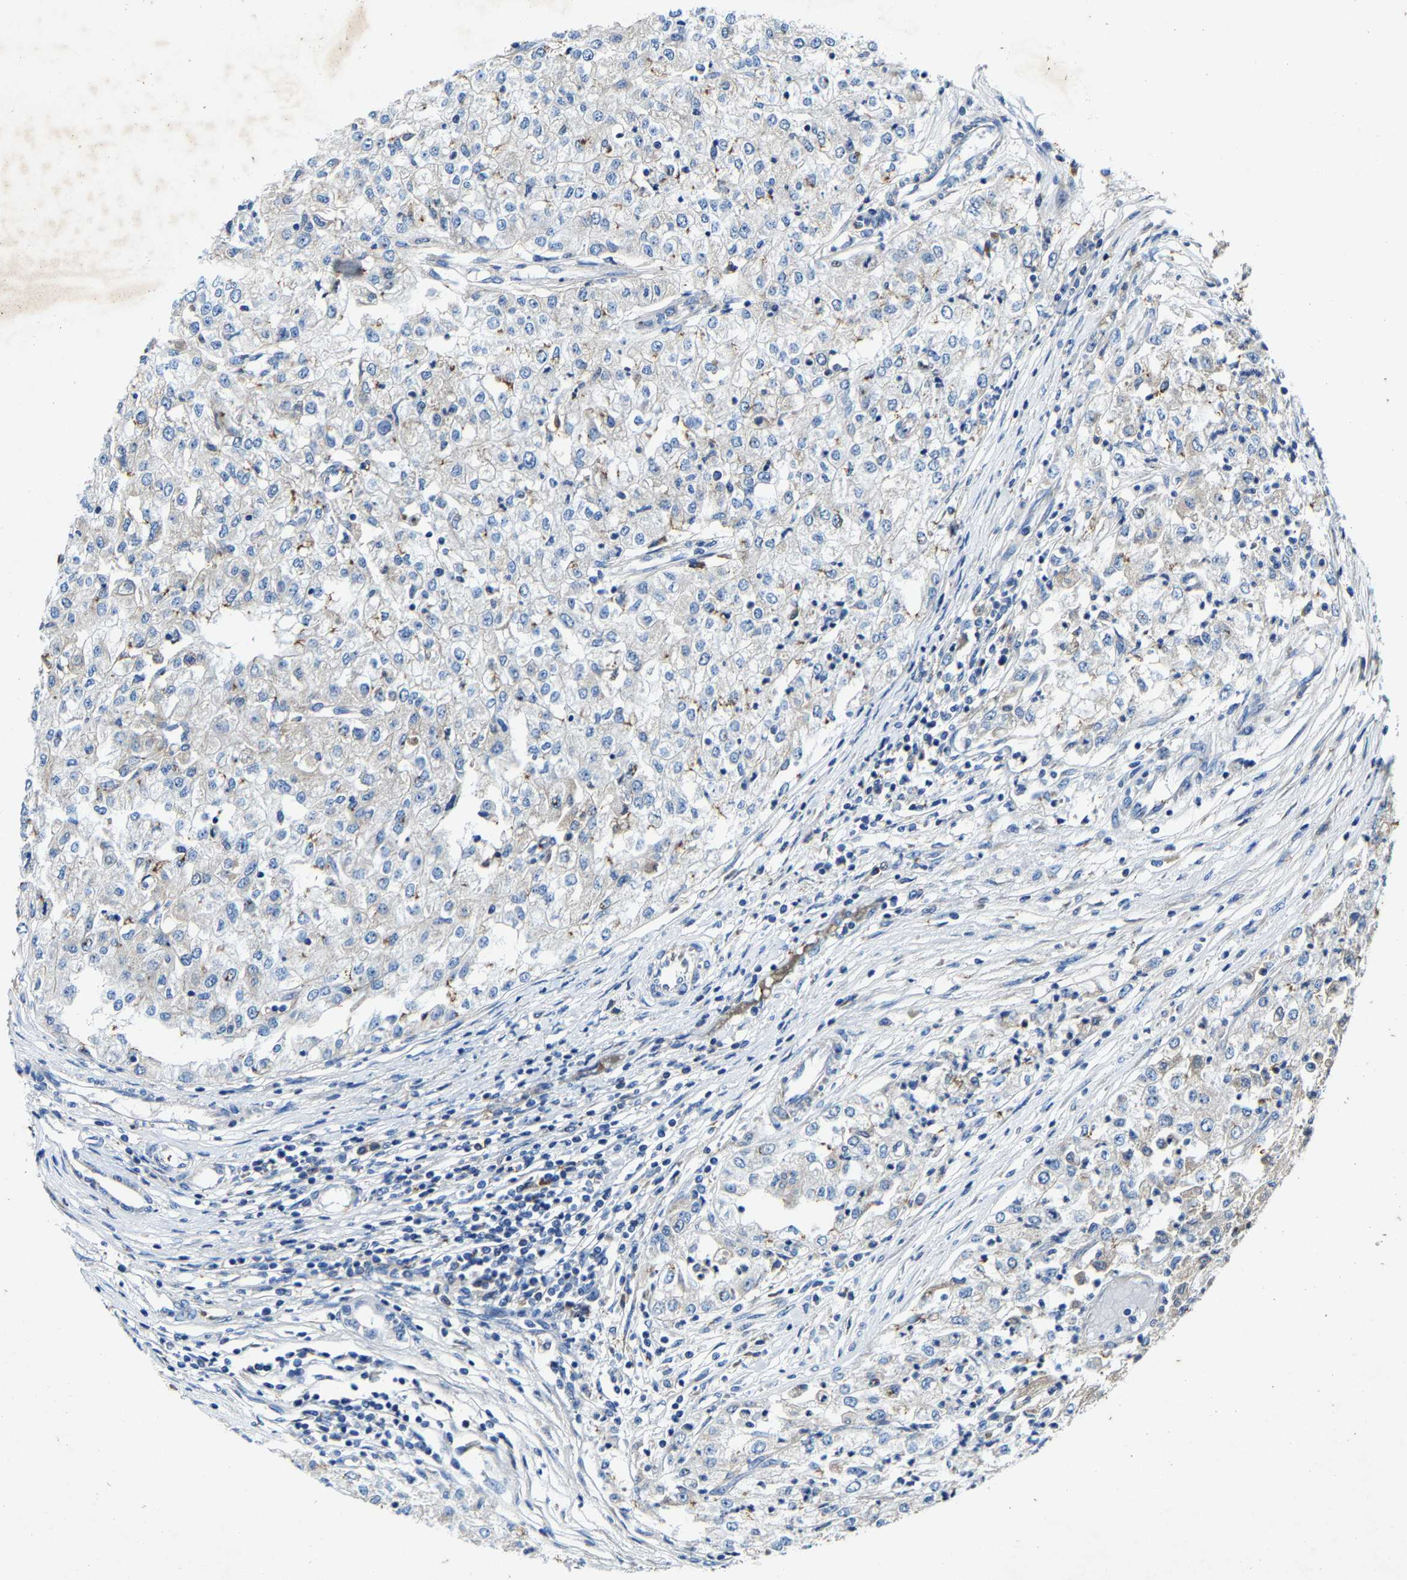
{"staining": {"intensity": "negative", "quantity": "none", "location": "none"}, "tissue": "renal cancer", "cell_type": "Tumor cells", "image_type": "cancer", "snomed": [{"axis": "morphology", "description": "Adenocarcinoma, NOS"}, {"axis": "topography", "description": "Kidney"}], "caption": "A high-resolution photomicrograph shows IHC staining of adenocarcinoma (renal), which exhibits no significant staining in tumor cells.", "gene": "SLC25A25", "patient": {"sex": "female", "age": 54}}